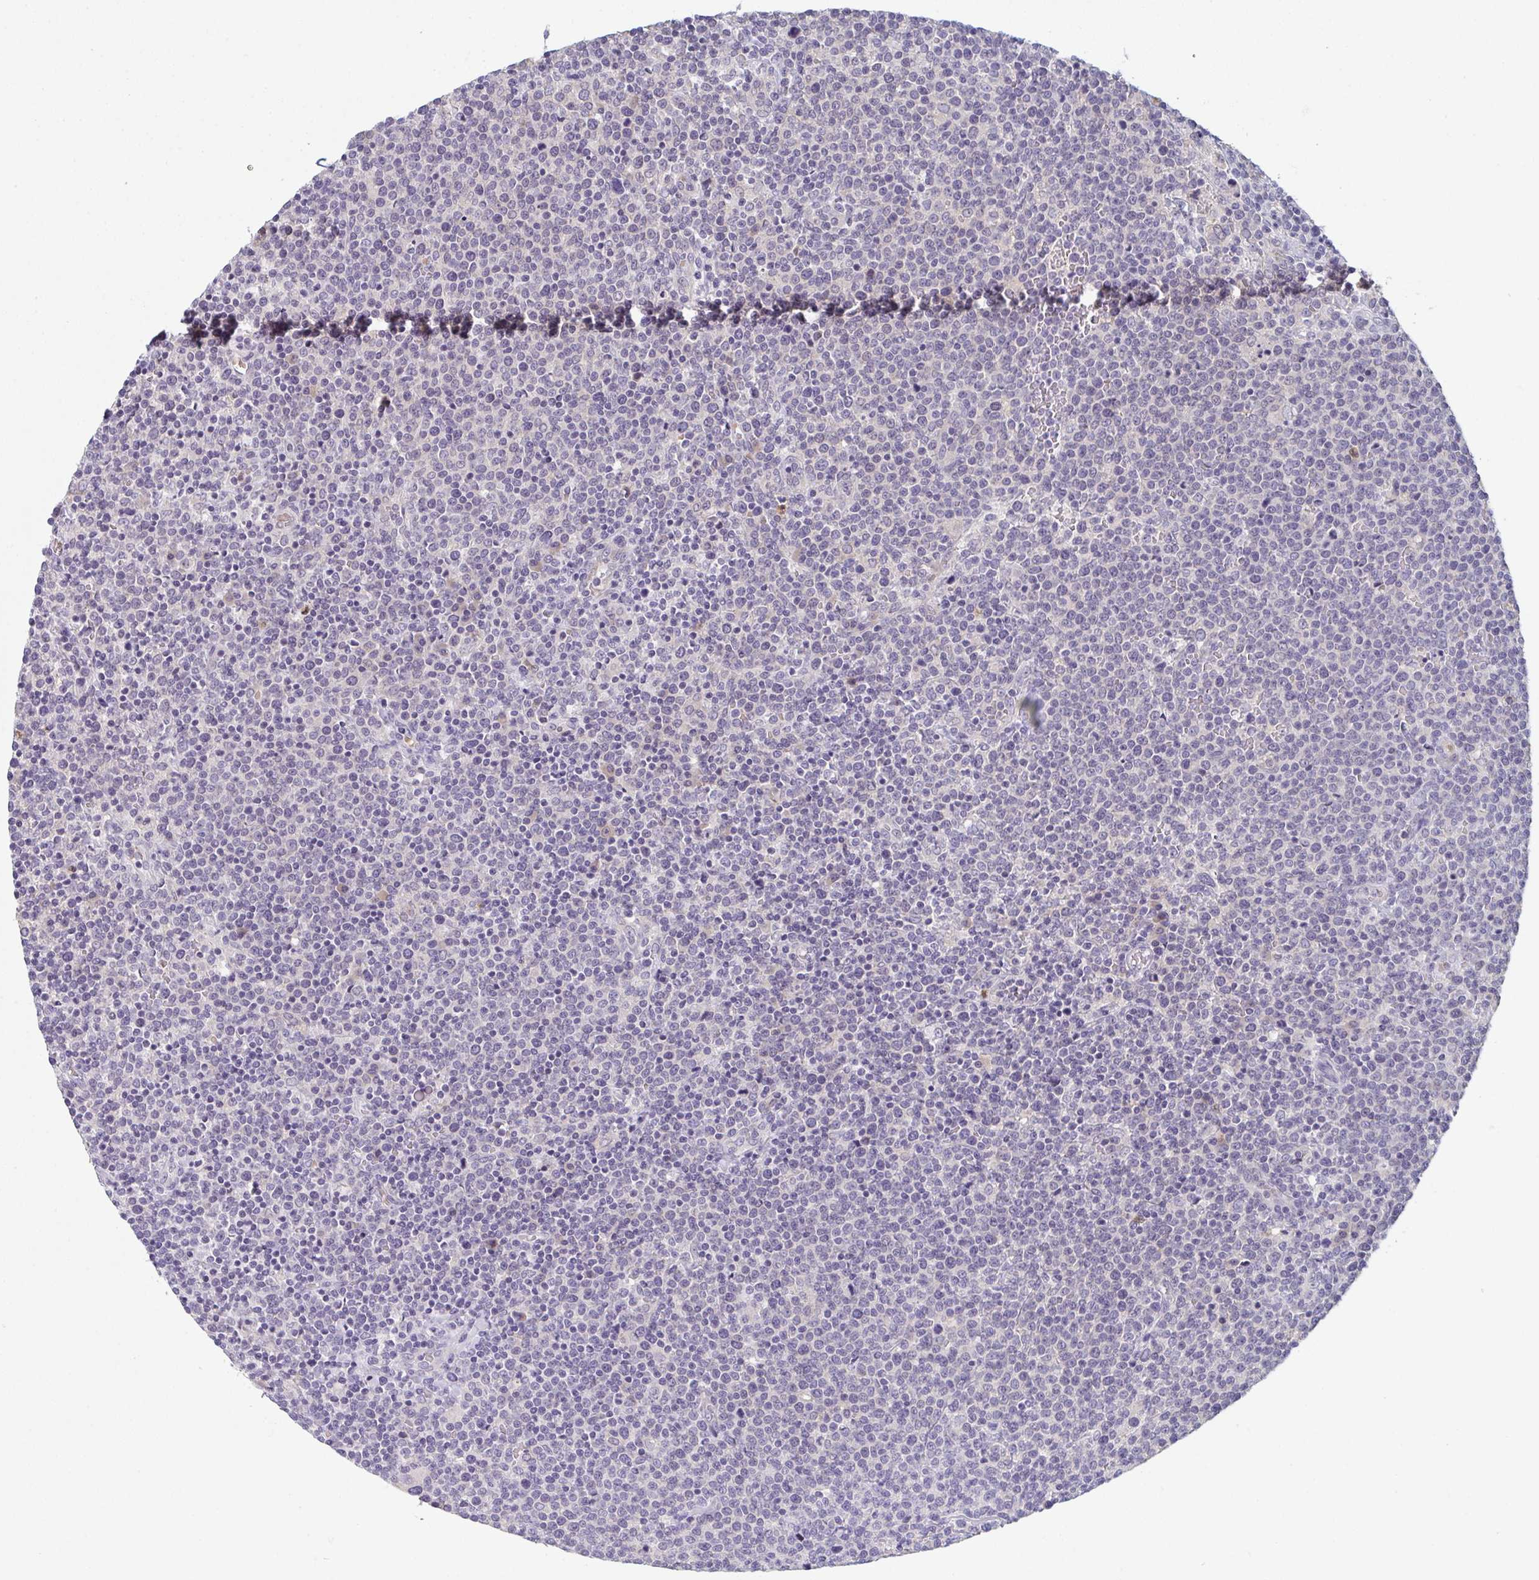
{"staining": {"intensity": "negative", "quantity": "none", "location": "none"}, "tissue": "lymphoma", "cell_type": "Tumor cells", "image_type": "cancer", "snomed": [{"axis": "morphology", "description": "Malignant lymphoma, non-Hodgkin's type, High grade"}, {"axis": "topography", "description": "Lymph node"}], "caption": "This is an immunohistochemistry (IHC) micrograph of malignant lymphoma, non-Hodgkin's type (high-grade). There is no expression in tumor cells.", "gene": "RIOK1", "patient": {"sex": "male", "age": 61}}